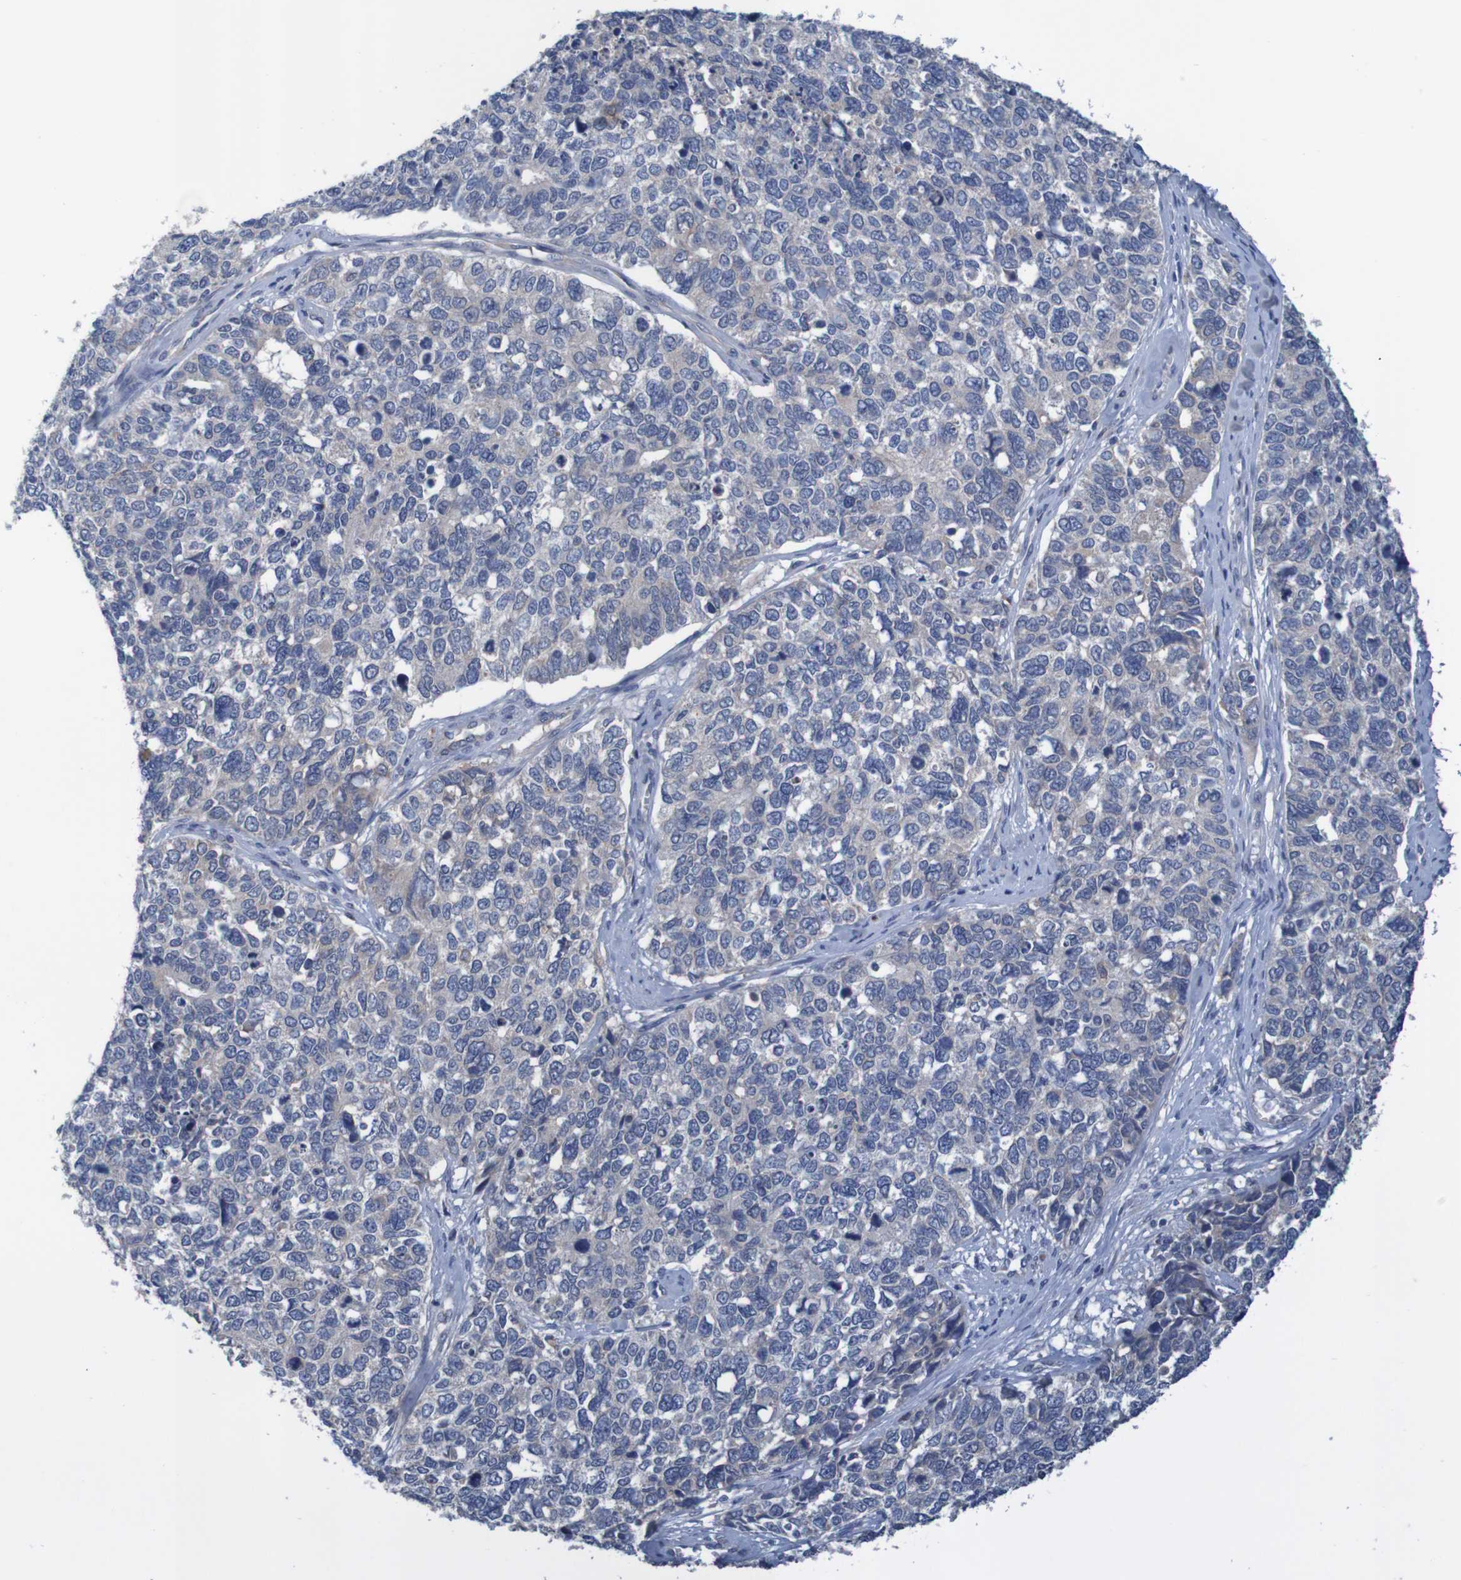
{"staining": {"intensity": "weak", "quantity": "<25%", "location": "cytoplasmic/membranous"}, "tissue": "cervical cancer", "cell_type": "Tumor cells", "image_type": "cancer", "snomed": [{"axis": "morphology", "description": "Squamous cell carcinoma, NOS"}, {"axis": "topography", "description": "Cervix"}], "caption": "Image shows no significant protein positivity in tumor cells of cervical cancer.", "gene": "LTA", "patient": {"sex": "female", "age": 63}}